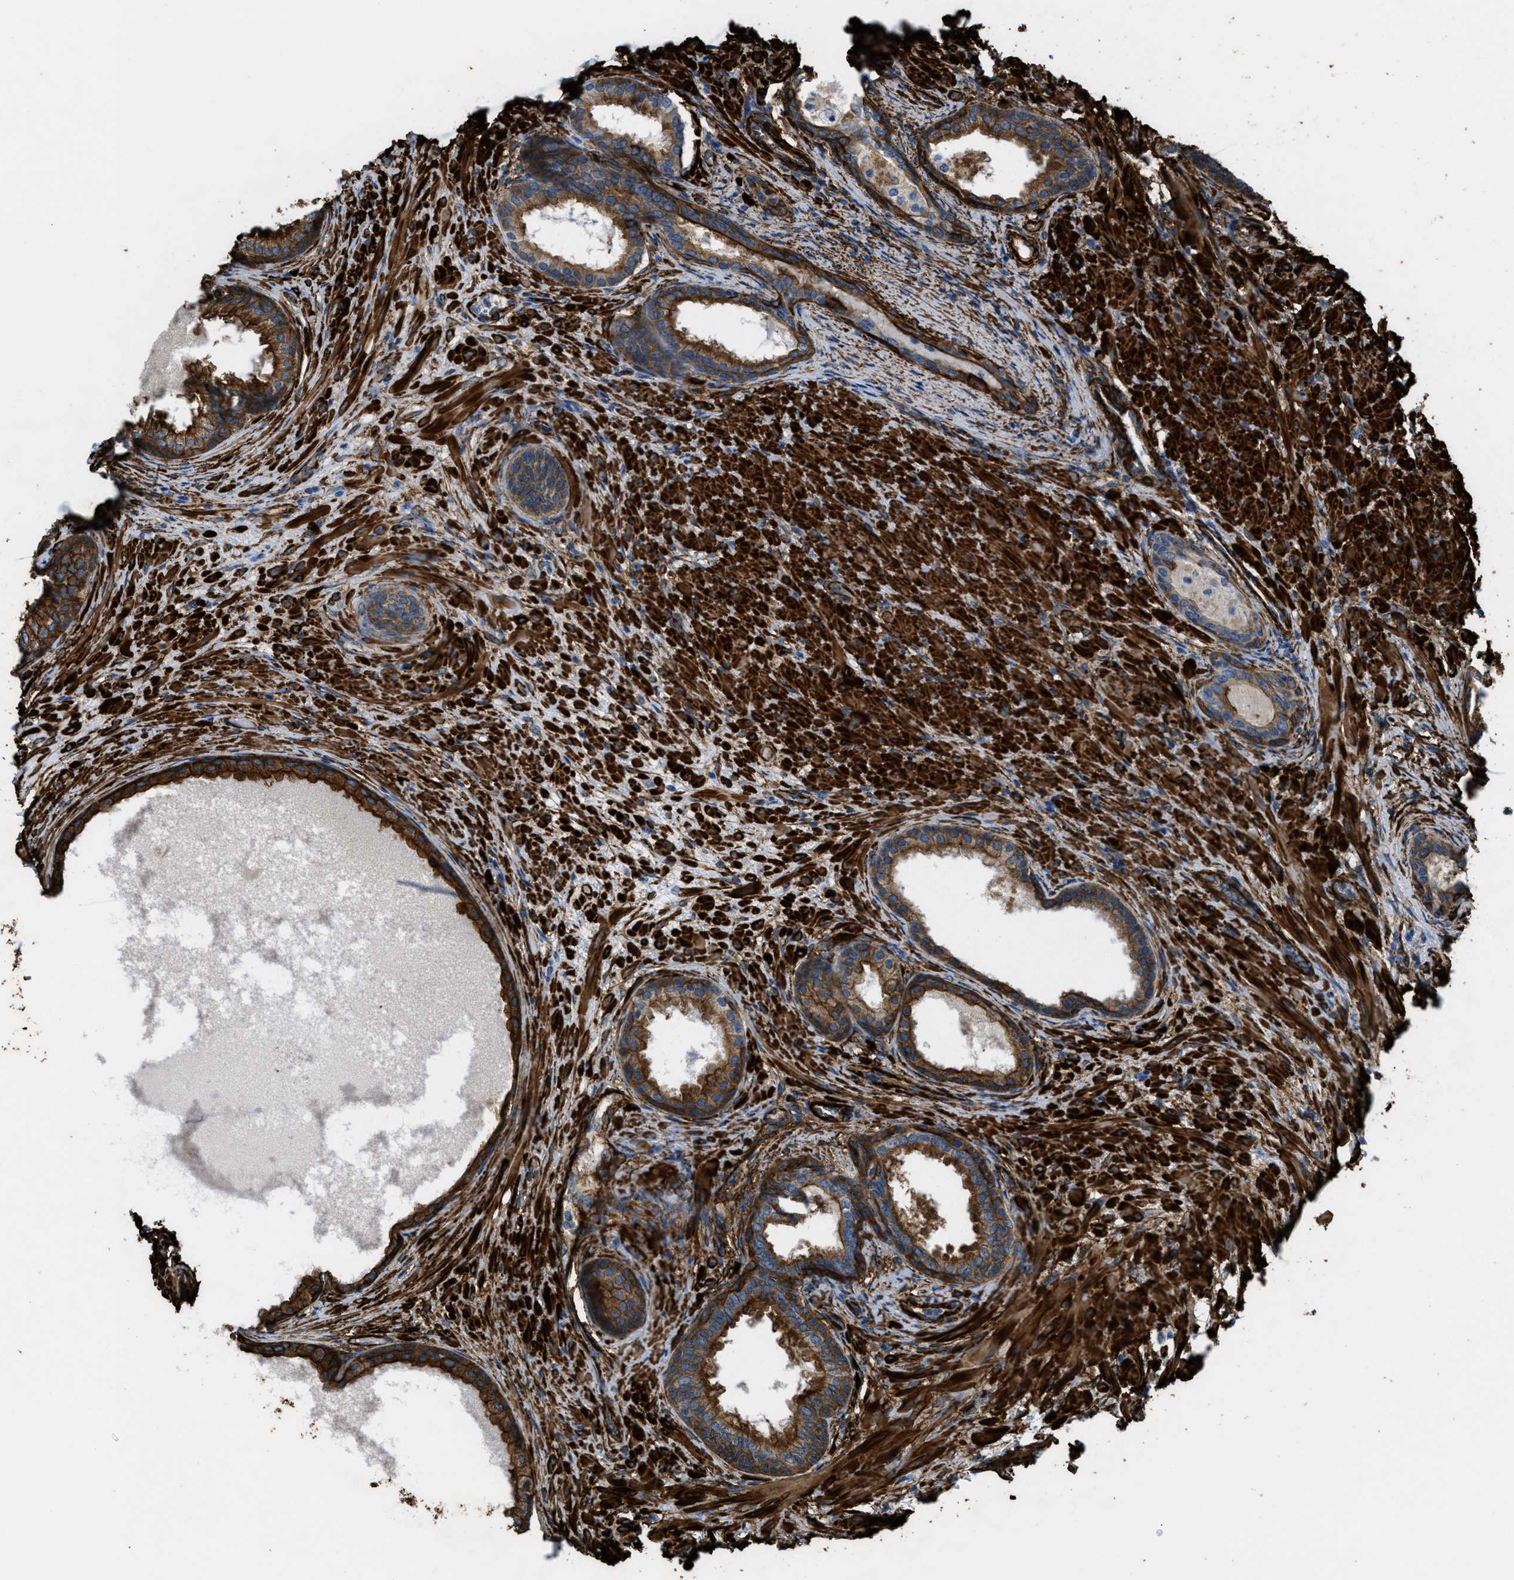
{"staining": {"intensity": "strong", "quantity": ">75%", "location": "cytoplasmic/membranous"}, "tissue": "prostate", "cell_type": "Glandular cells", "image_type": "normal", "snomed": [{"axis": "morphology", "description": "Normal tissue, NOS"}, {"axis": "topography", "description": "Prostate"}], "caption": "This image demonstrates normal prostate stained with immunohistochemistry to label a protein in brown. The cytoplasmic/membranous of glandular cells show strong positivity for the protein. Nuclei are counter-stained blue.", "gene": "CALD1", "patient": {"sex": "male", "age": 76}}